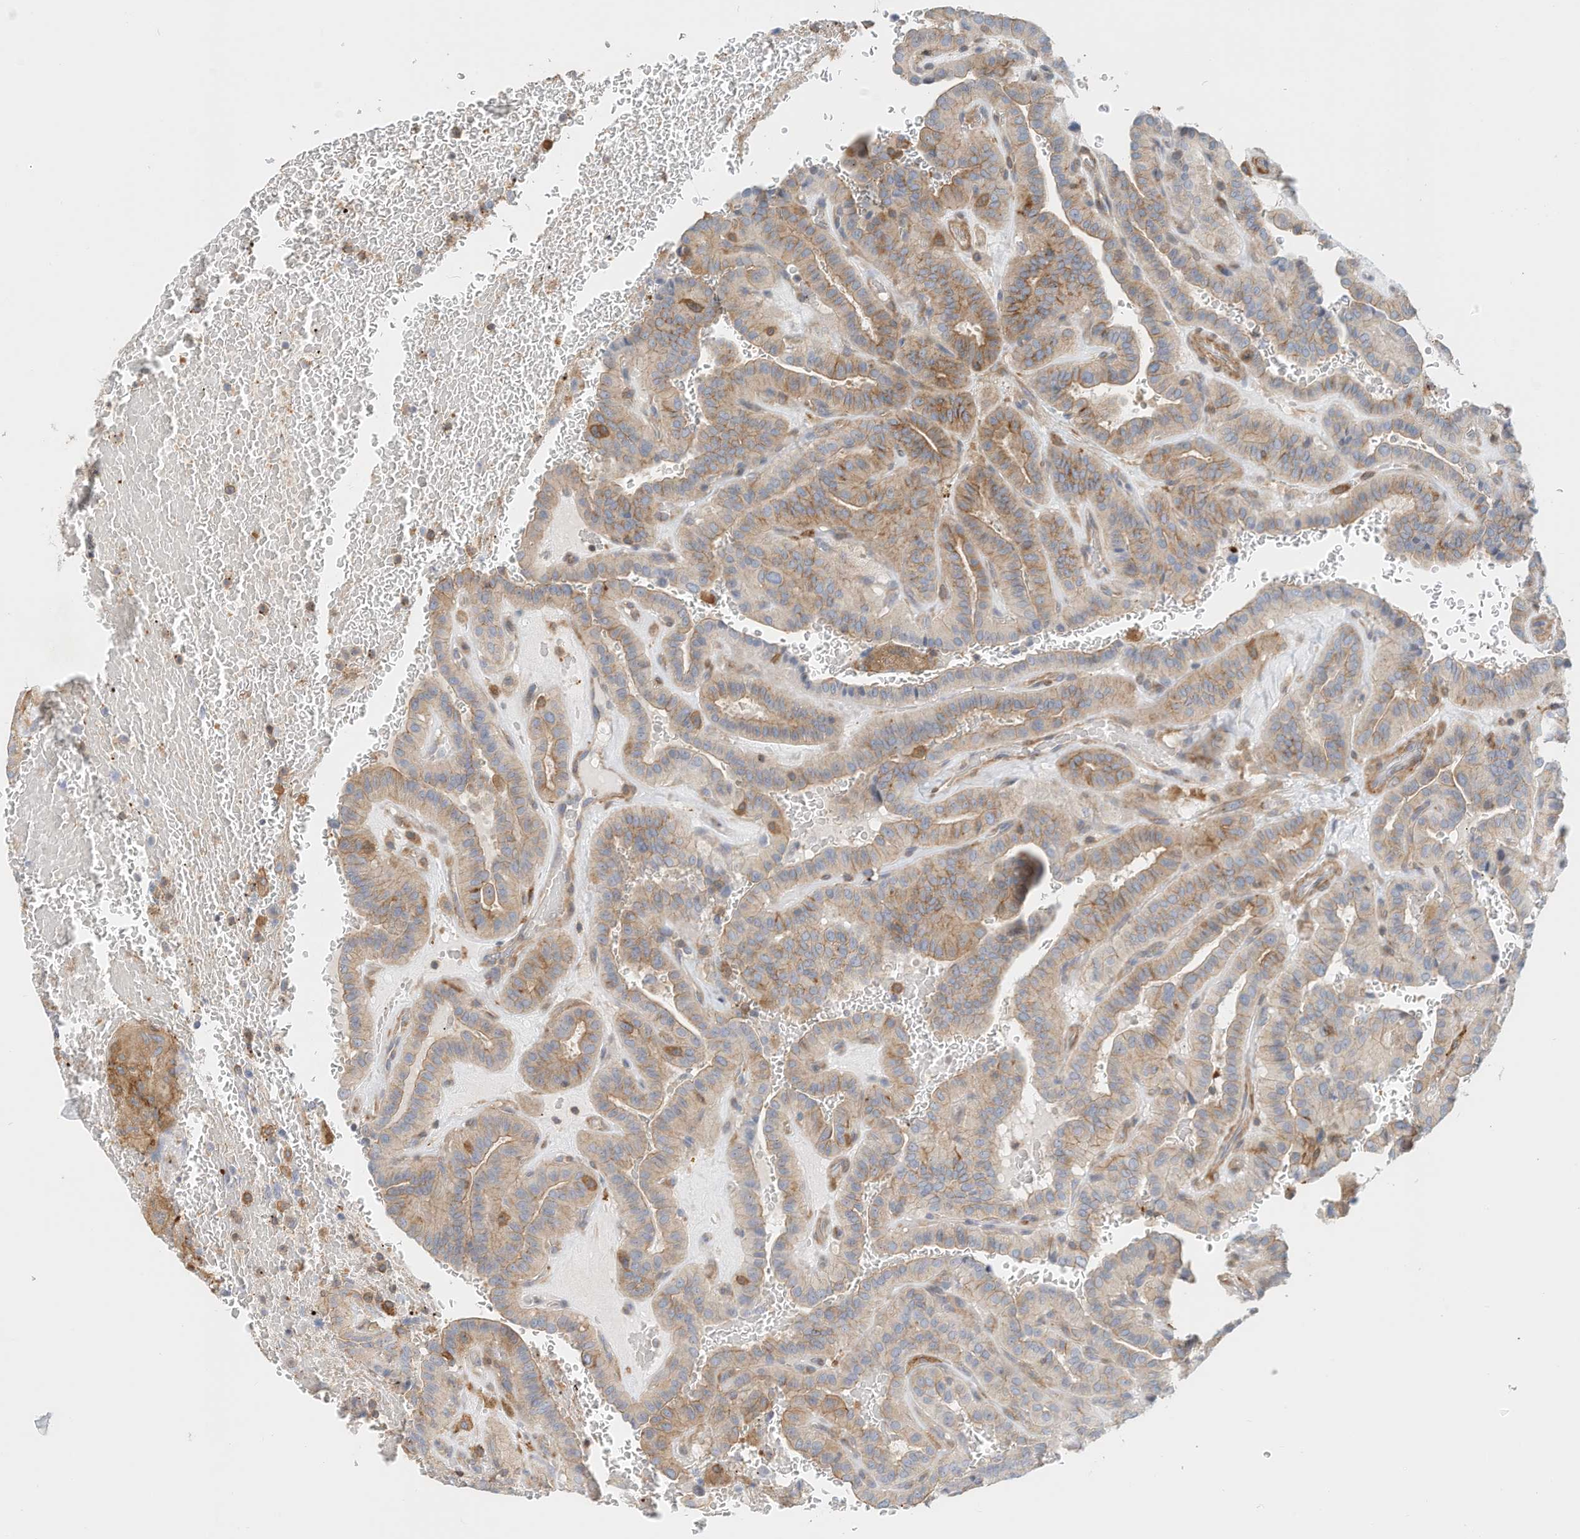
{"staining": {"intensity": "moderate", "quantity": "<25%", "location": "cytoplasmic/membranous"}, "tissue": "thyroid cancer", "cell_type": "Tumor cells", "image_type": "cancer", "snomed": [{"axis": "morphology", "description": "Papillary adenocarcinoma, NOS"}, {"axis": "topography", "description": "Thyroid gland"}], "caption": "Tumor cells exhibit low levels of moderate cytoplasmic/membranous staining in approximately <25% of cells in human thyroid cancer.", "gene": "MICAL1", "patient": {"sex": "male", "age": 77}}